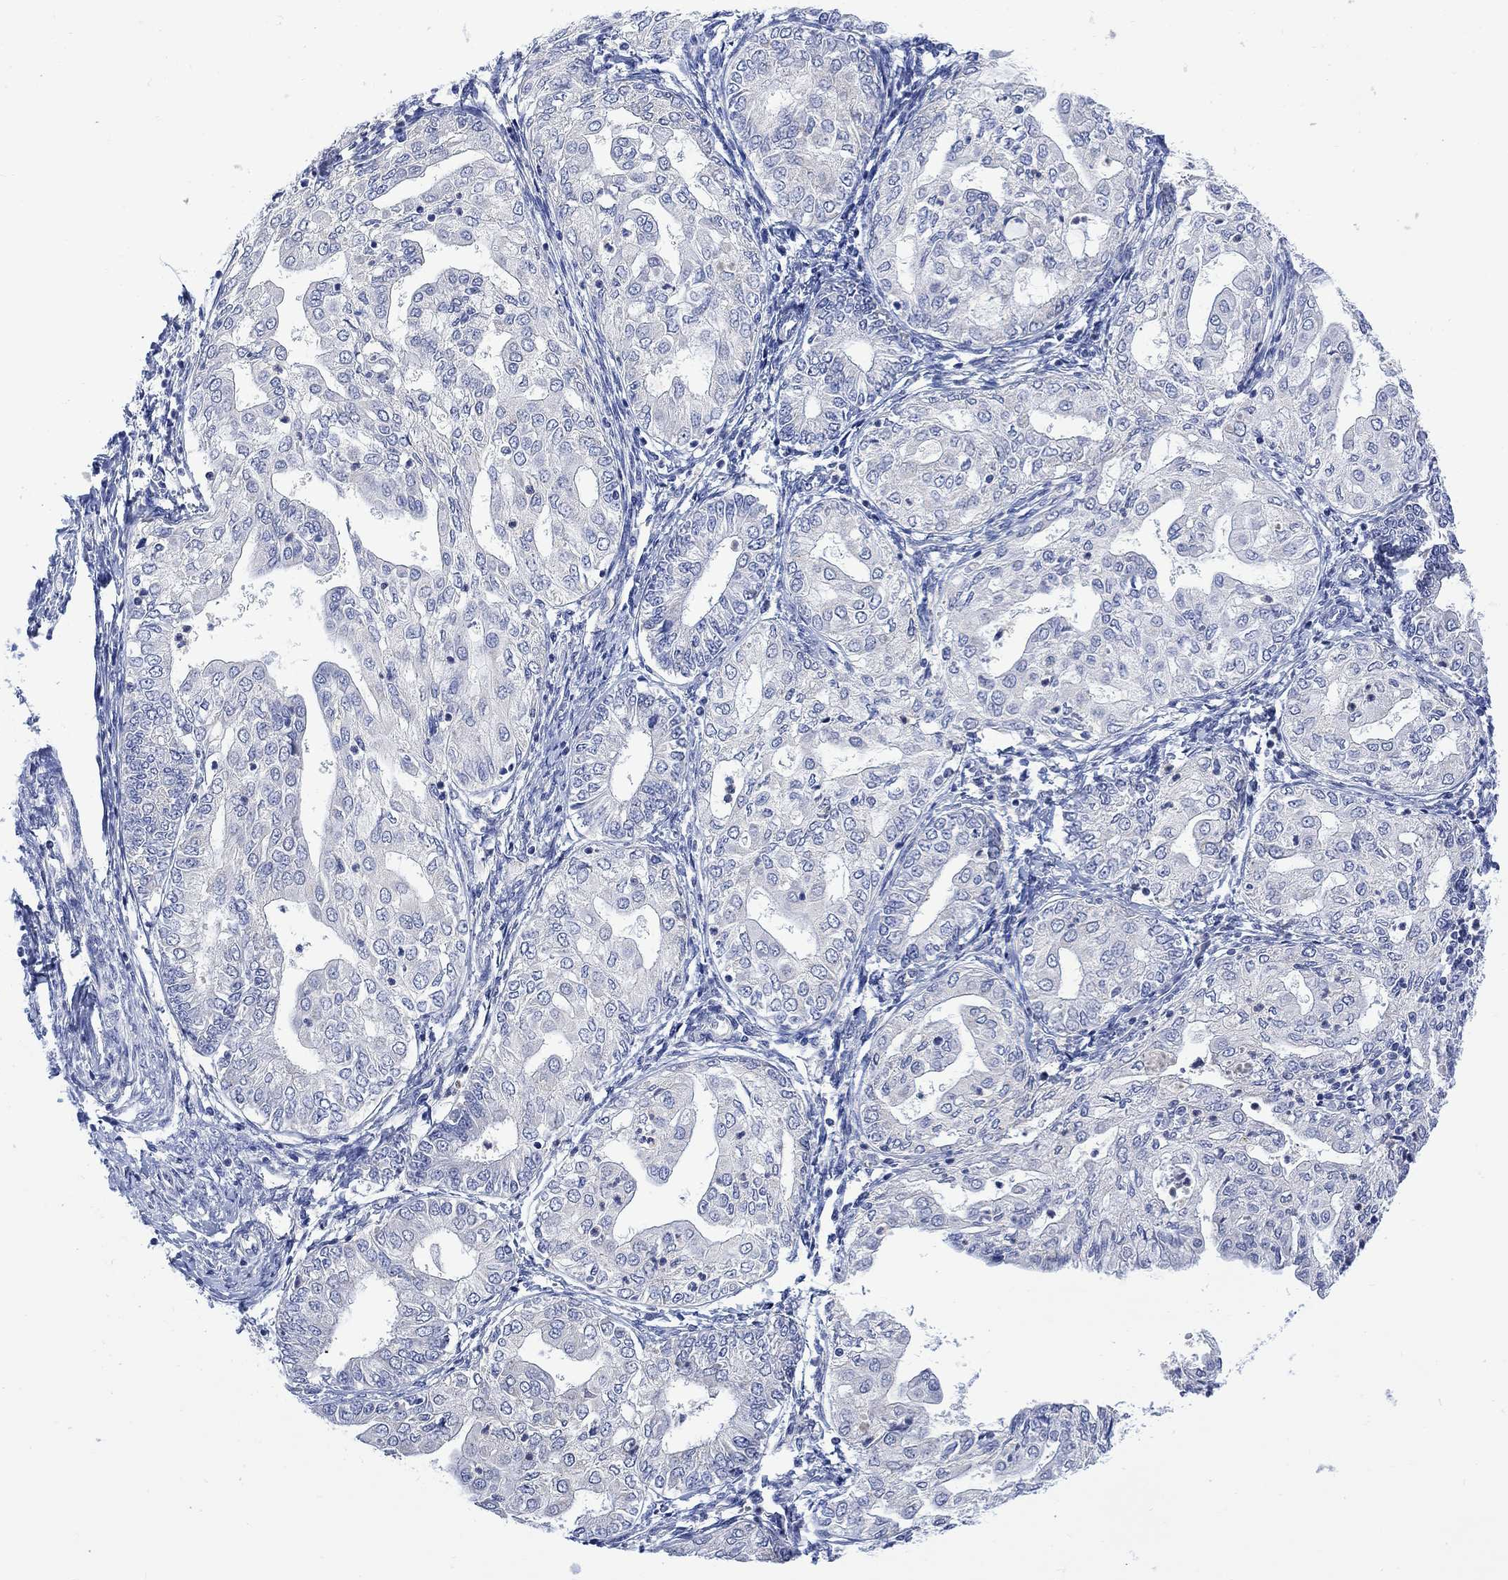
{"staining": {"intensity": "negative", "quantity": "none", "location": "none"}, "tissue": "endometrial cancer", "cell_type": "Tumor cells", "image_type": "cancer", "snomed": [{"axis": "morphology", "description": "Adenocarcinoma, NOS"}, {"axis": "topography", "description": "Endometrium"}], "caption": "Tumor cells are negative for brown protein staining in endometrial adenocarcinoma. Brightfield microscopy of IHC stained with DAB (3,3'-diaminobenzidine) (brown) and hematoxylin (blue), captured at high magnification.", "gene": "FBP2", "patient": {"sex": "female", "age": 68}}